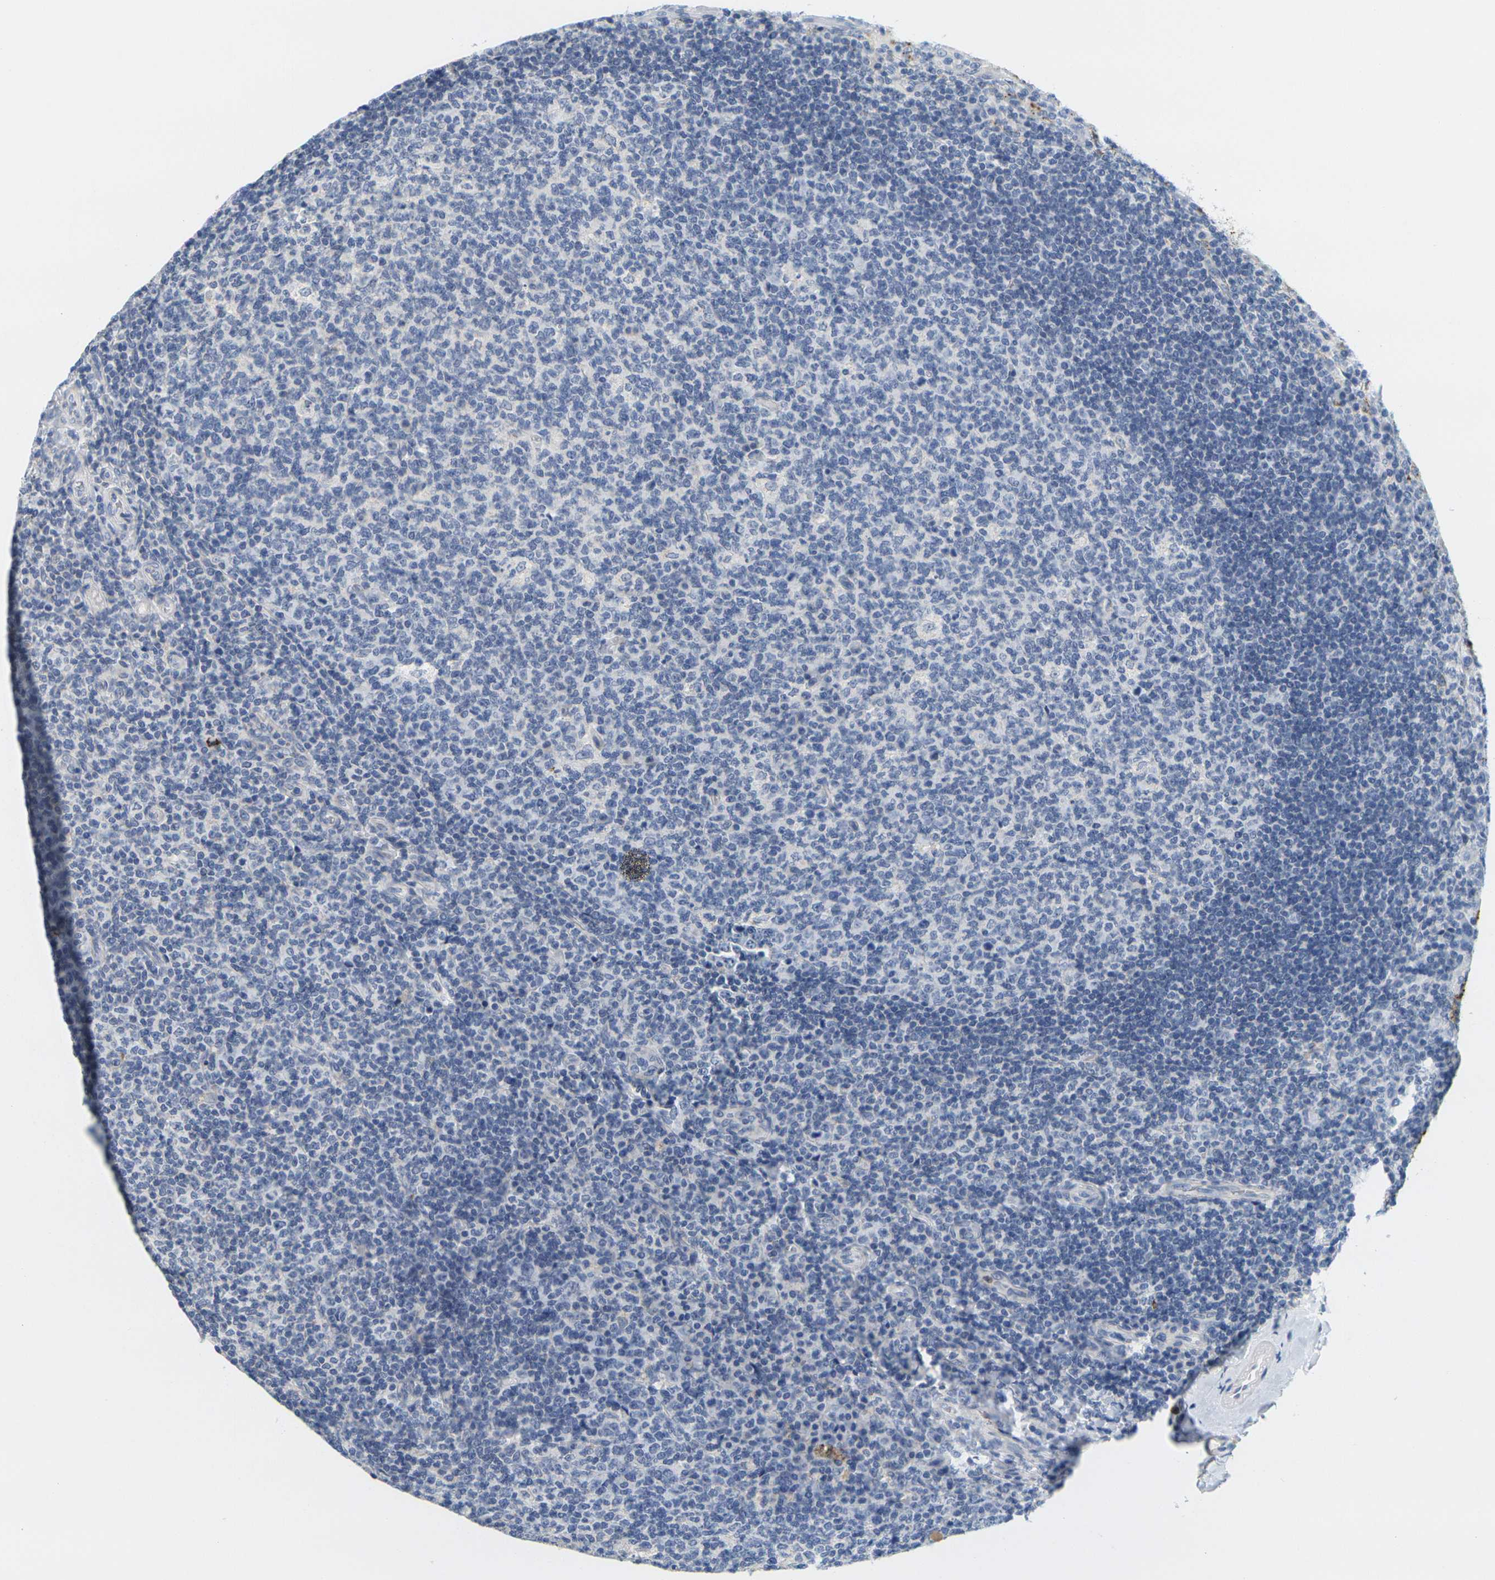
{"staining": {"intensity": "negative", "quantity": "none", "location": "none"}, "tissue": "tonsil", "cell_type": "Germinal center cells", "image_type": "normal", "snomed": [{"axis": "morphology", "description": "Normal tissue, NOS"}, {"axis": "topography", "description": "Tonsil"}], "caption": "There is no significant positivity in germinal center cells of tonsil. (Brightfield microscopy of DAB immunohistochemistry at high magnification).", "gene": "KLK5", "patient": {"sex": "male", "age": 17}}